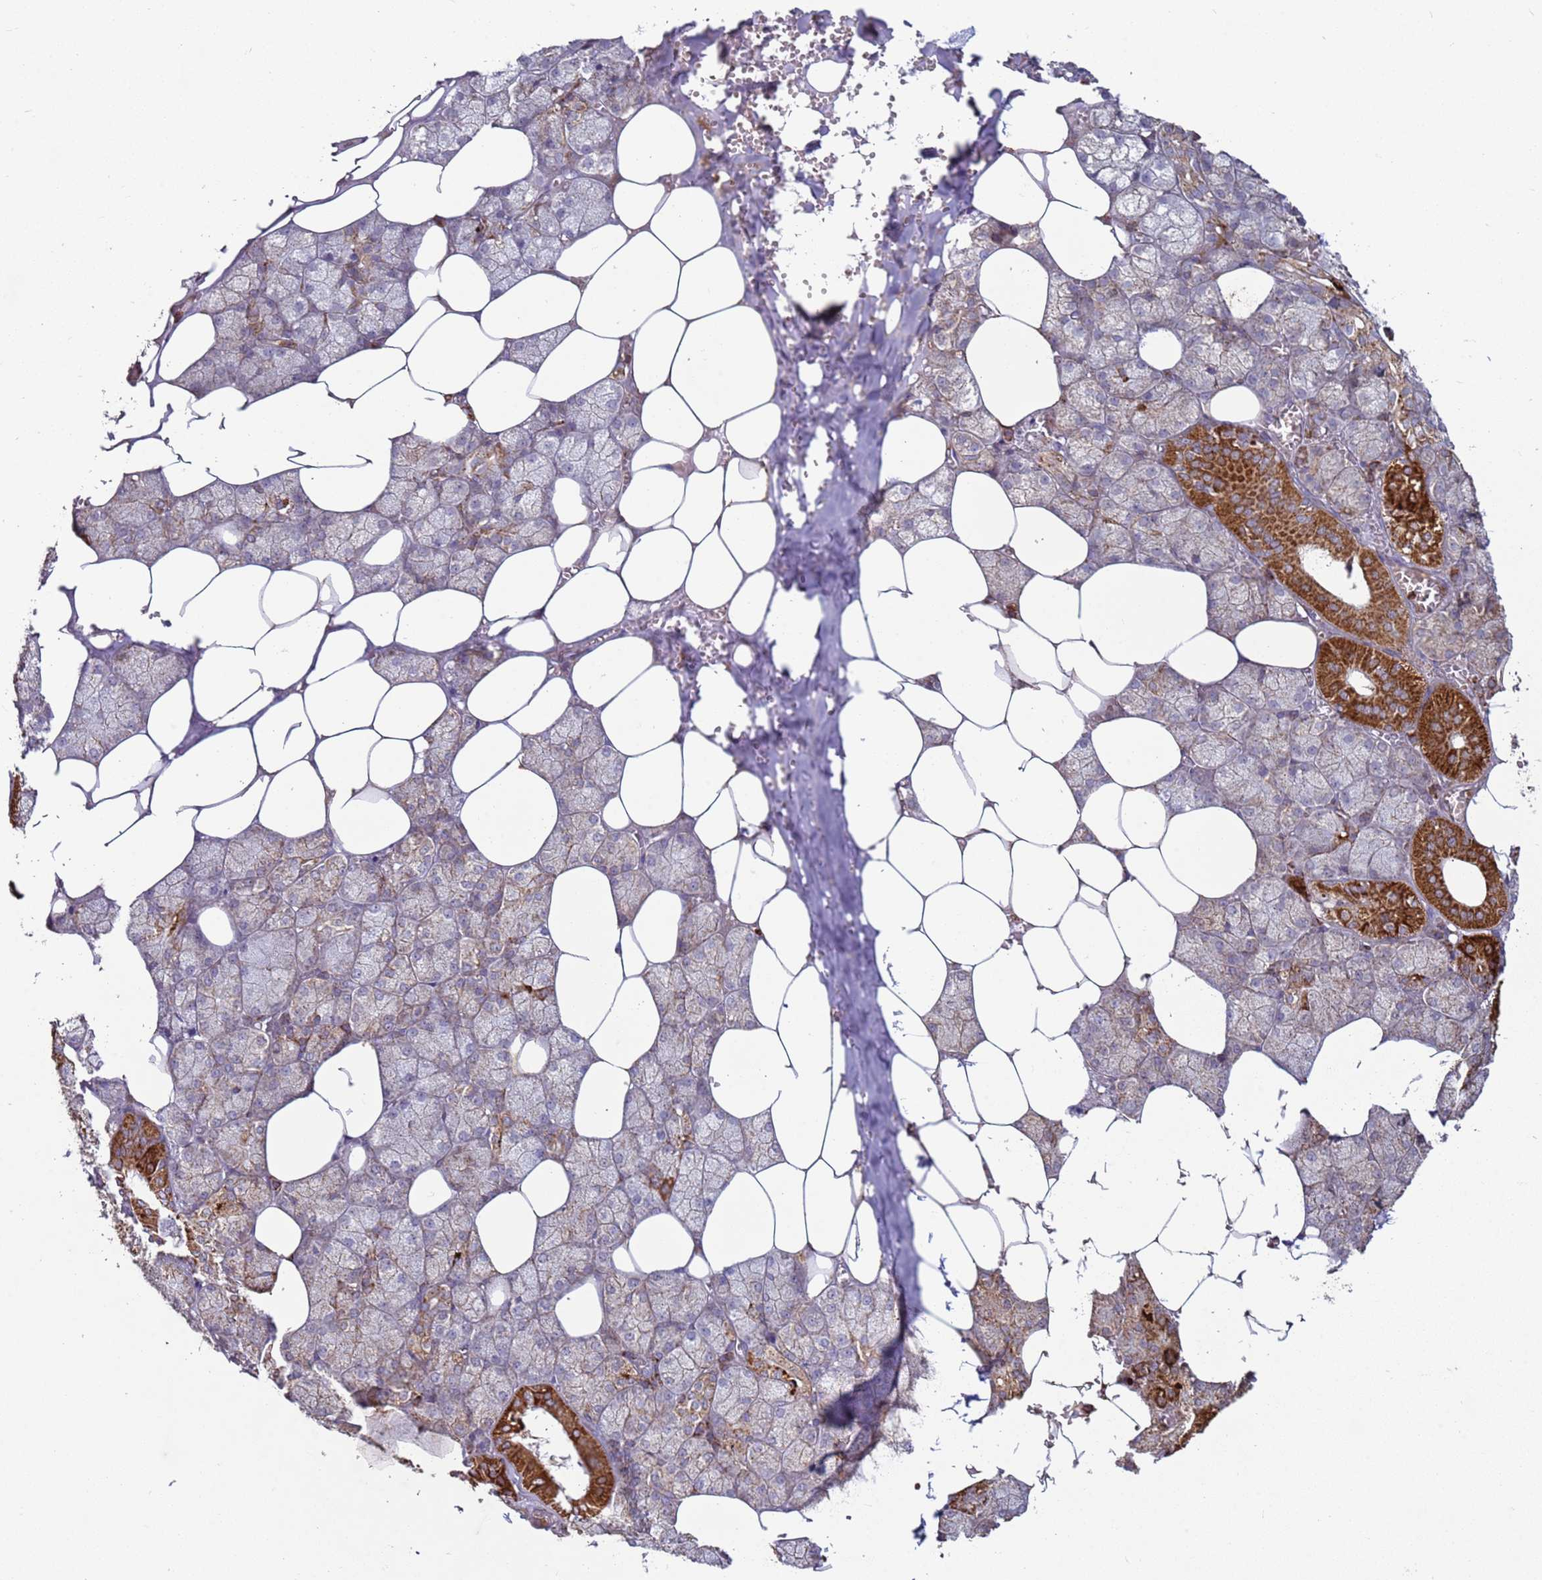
{"staining": {"intensity": "strong", "quantity": "<25%", "location": "cytoplasmic/membranous"}, "tissue": "salivary gland", "cell_type": "Glandular cells", "image_type": "normal", "snomed": [{"axis": "morphology", "description": "Normal tissue, NOS"}, {"axis": "topography", "description": "Salivary gland"}], "caption": "Immunohistochemical staining of benign human salivary gland reveals strong cytoplasmic/membranous protein positivity in approximately <25% of glandular cells.", "gene": "FBXO33", "patient": {"sex": "male", "age": 62}}